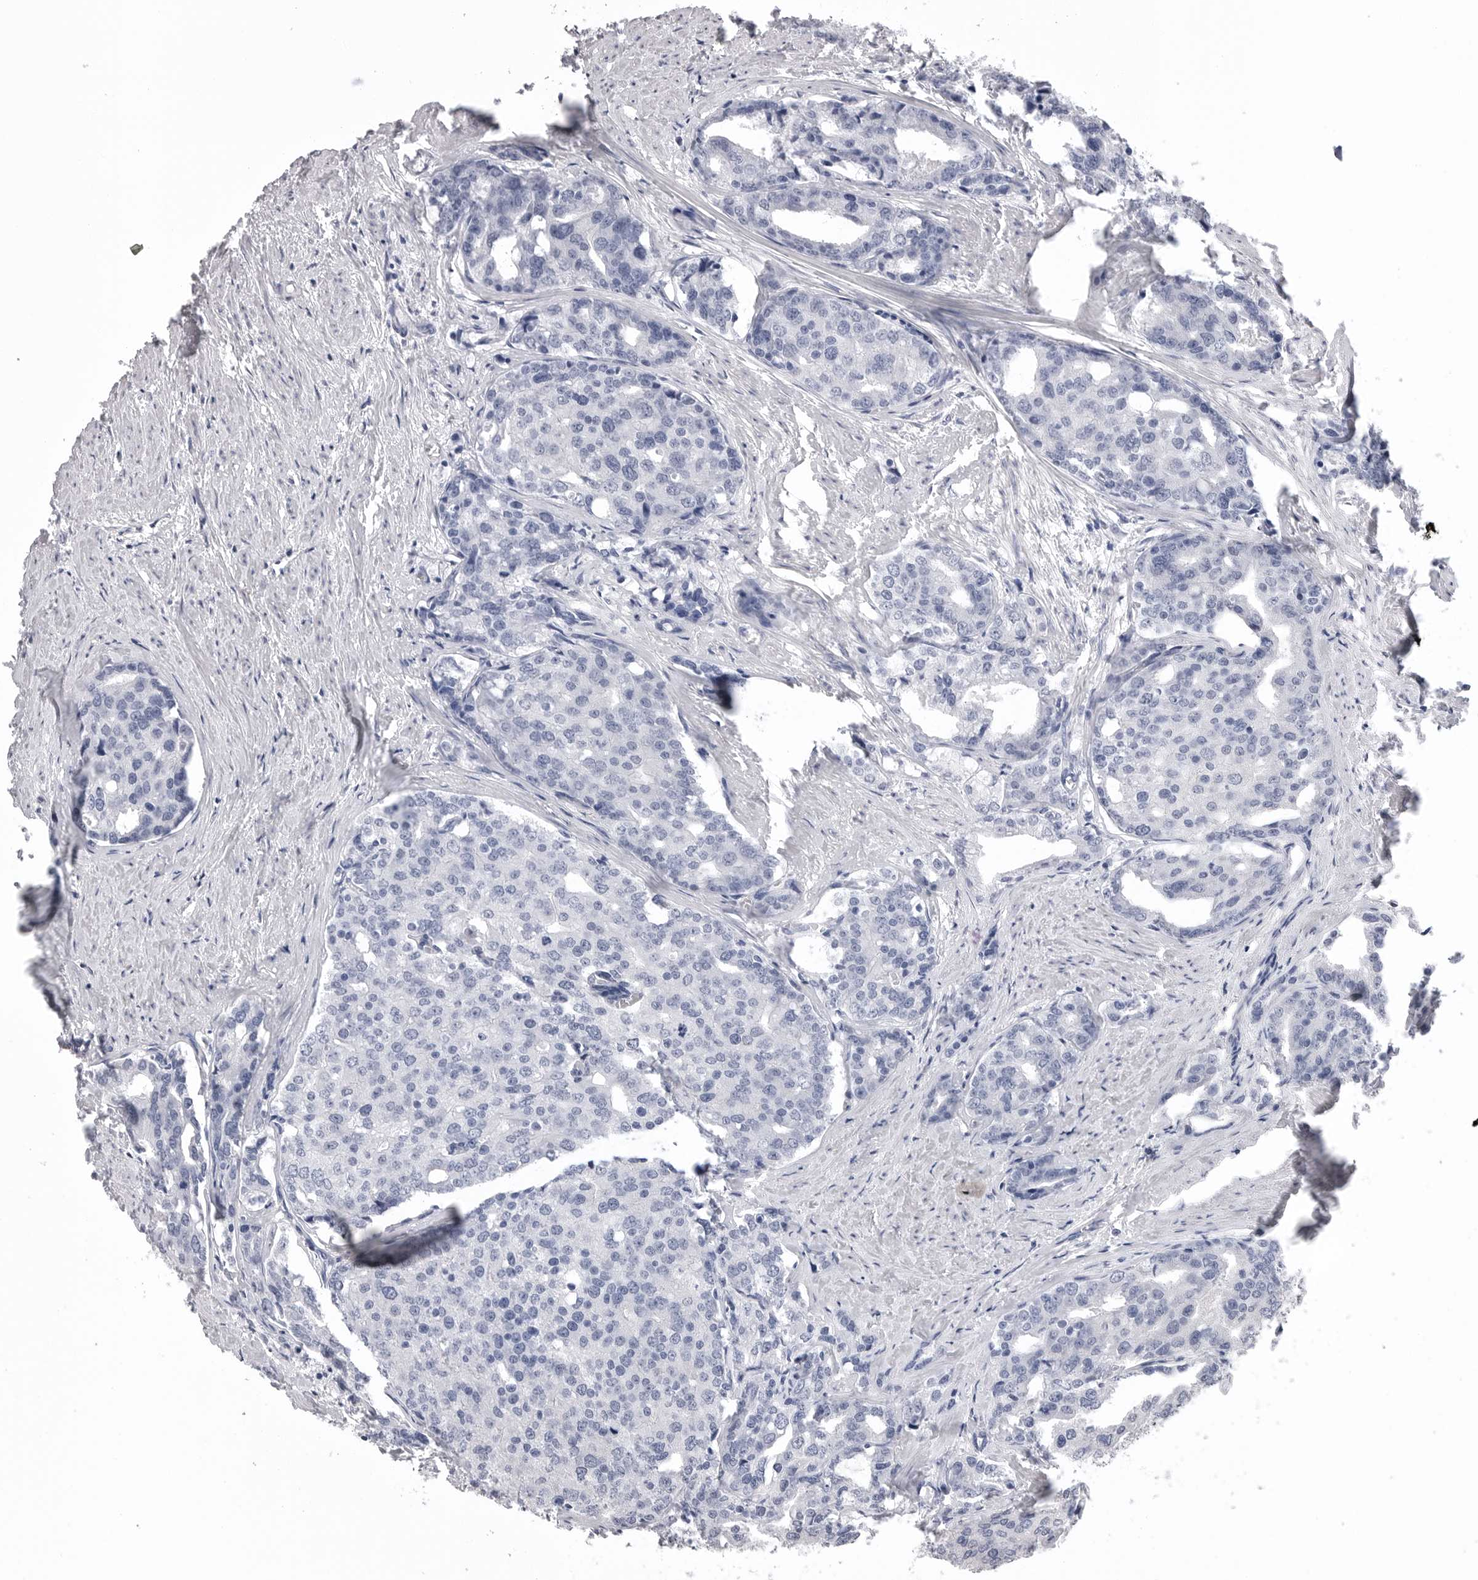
{"staining": {"intensity": "negative", "quantity": "none", "location": "none"}, "tissue": "prostate cancer", "cell_type": "Tumor cells", "image_type": "cancer", "snomed": [{"axis": "morphology", "description": "Adenocarcinoma, High grade"}, {"axis": "topography", "description": "Prostate"}], "caption": "Immunohistochemistry histopathology image of human prostate cancer stained for a protein (brown), which displays no expression in tumor cells.", "gene": "DLGAP3", "patient": {"sex": "male", "age": 50}}